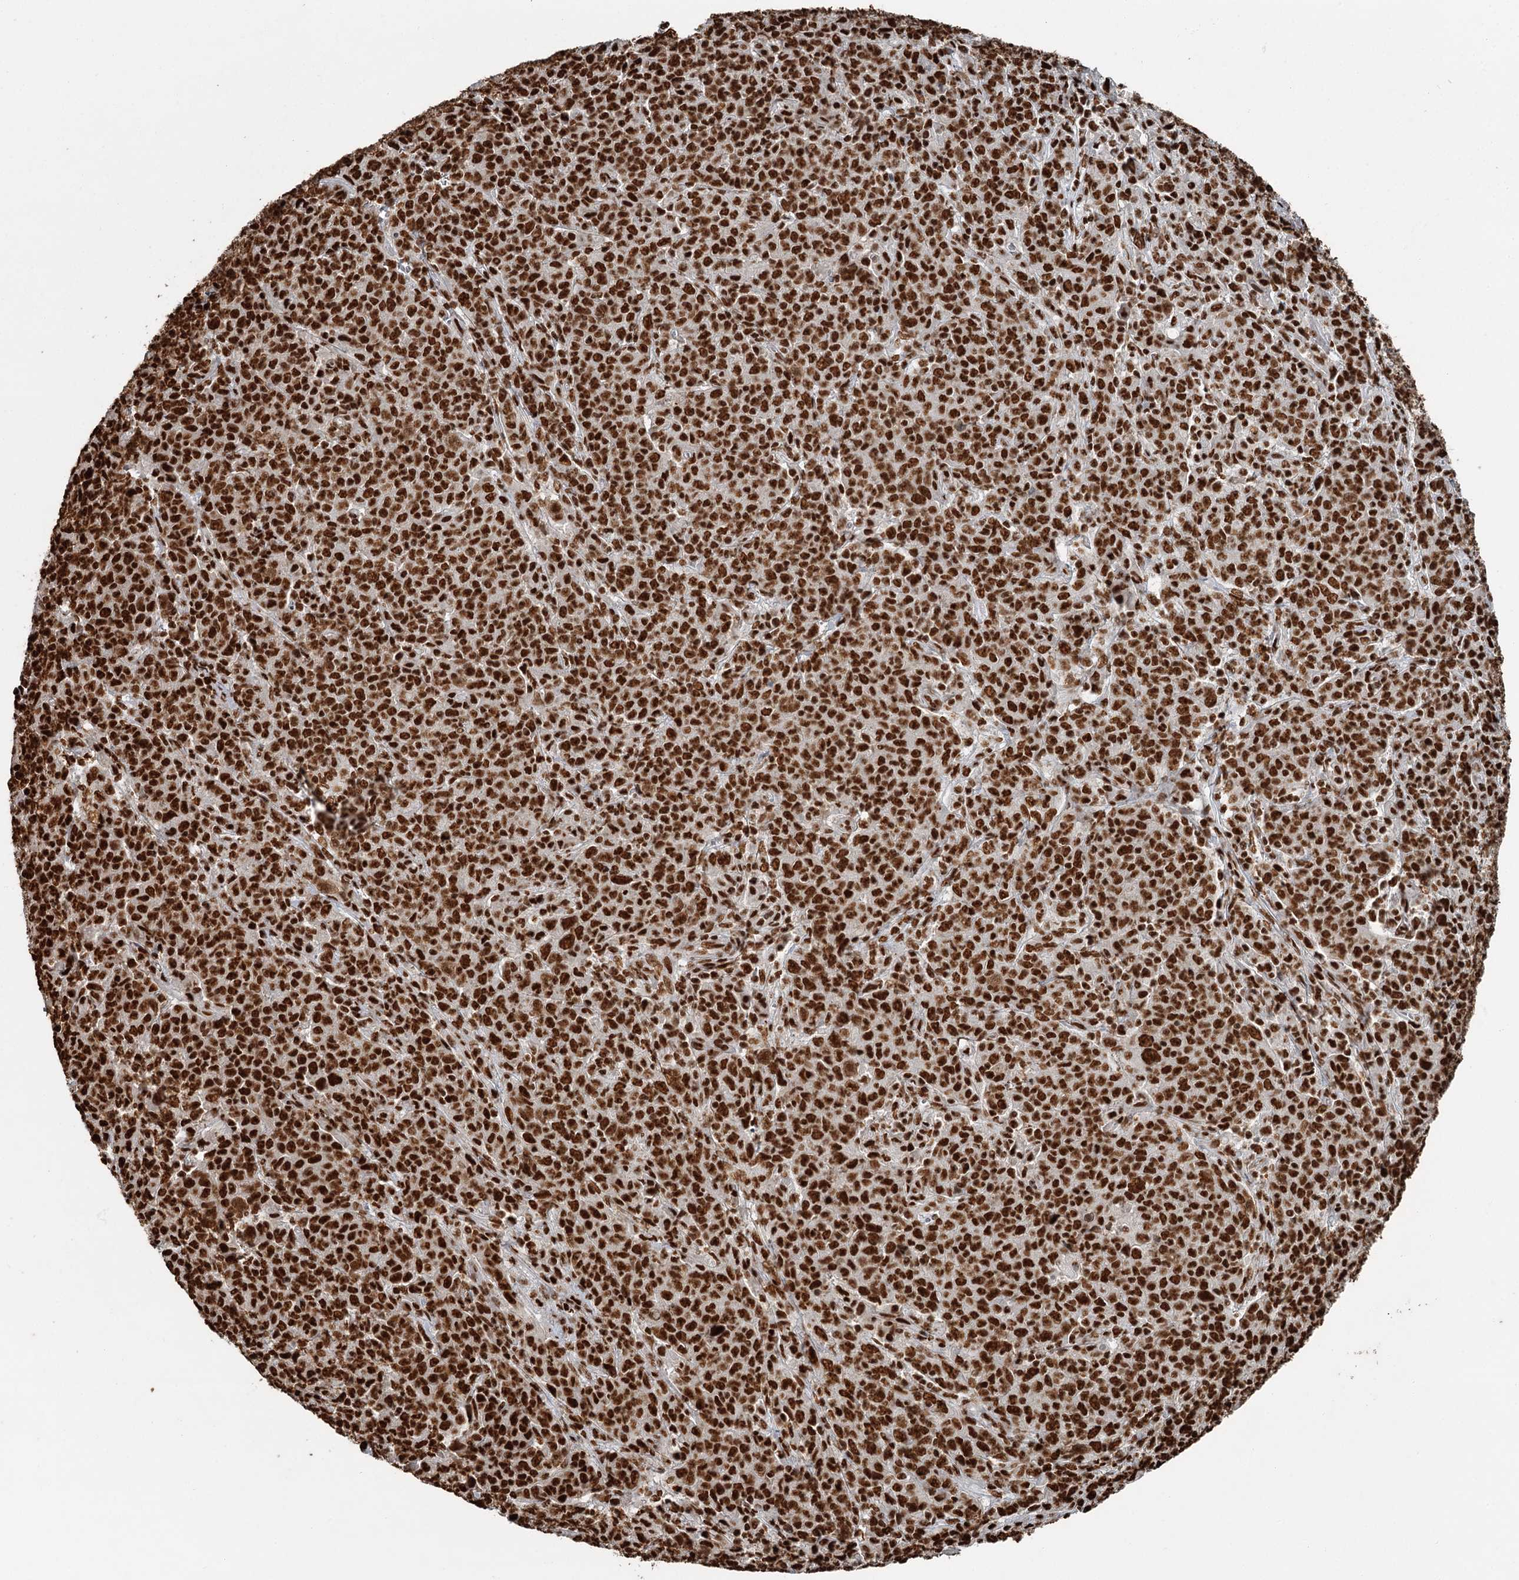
{"staining": {"intensity": "strong", "quantity": ">75%", "location": "nuclear"}, "tissue": "cervical cancer", "cell_type": "Tumor cells", "image_type": "cancer", "snomed": [{"axis": "morphology", "description": "Squamous cell carcinoma, NOS"}, {"axis": "topography", "description": "Cervix"}], "caption": "Strong nuclear protein expression is appreciated in approximately >75% of tumor cells in squamous cell carcinoma (cervical). (brown staining indicates protein expression, while blue staining denotes nuclei).", "gene": "RBBP7", "patient": {"sex": "female", "age": 67}}